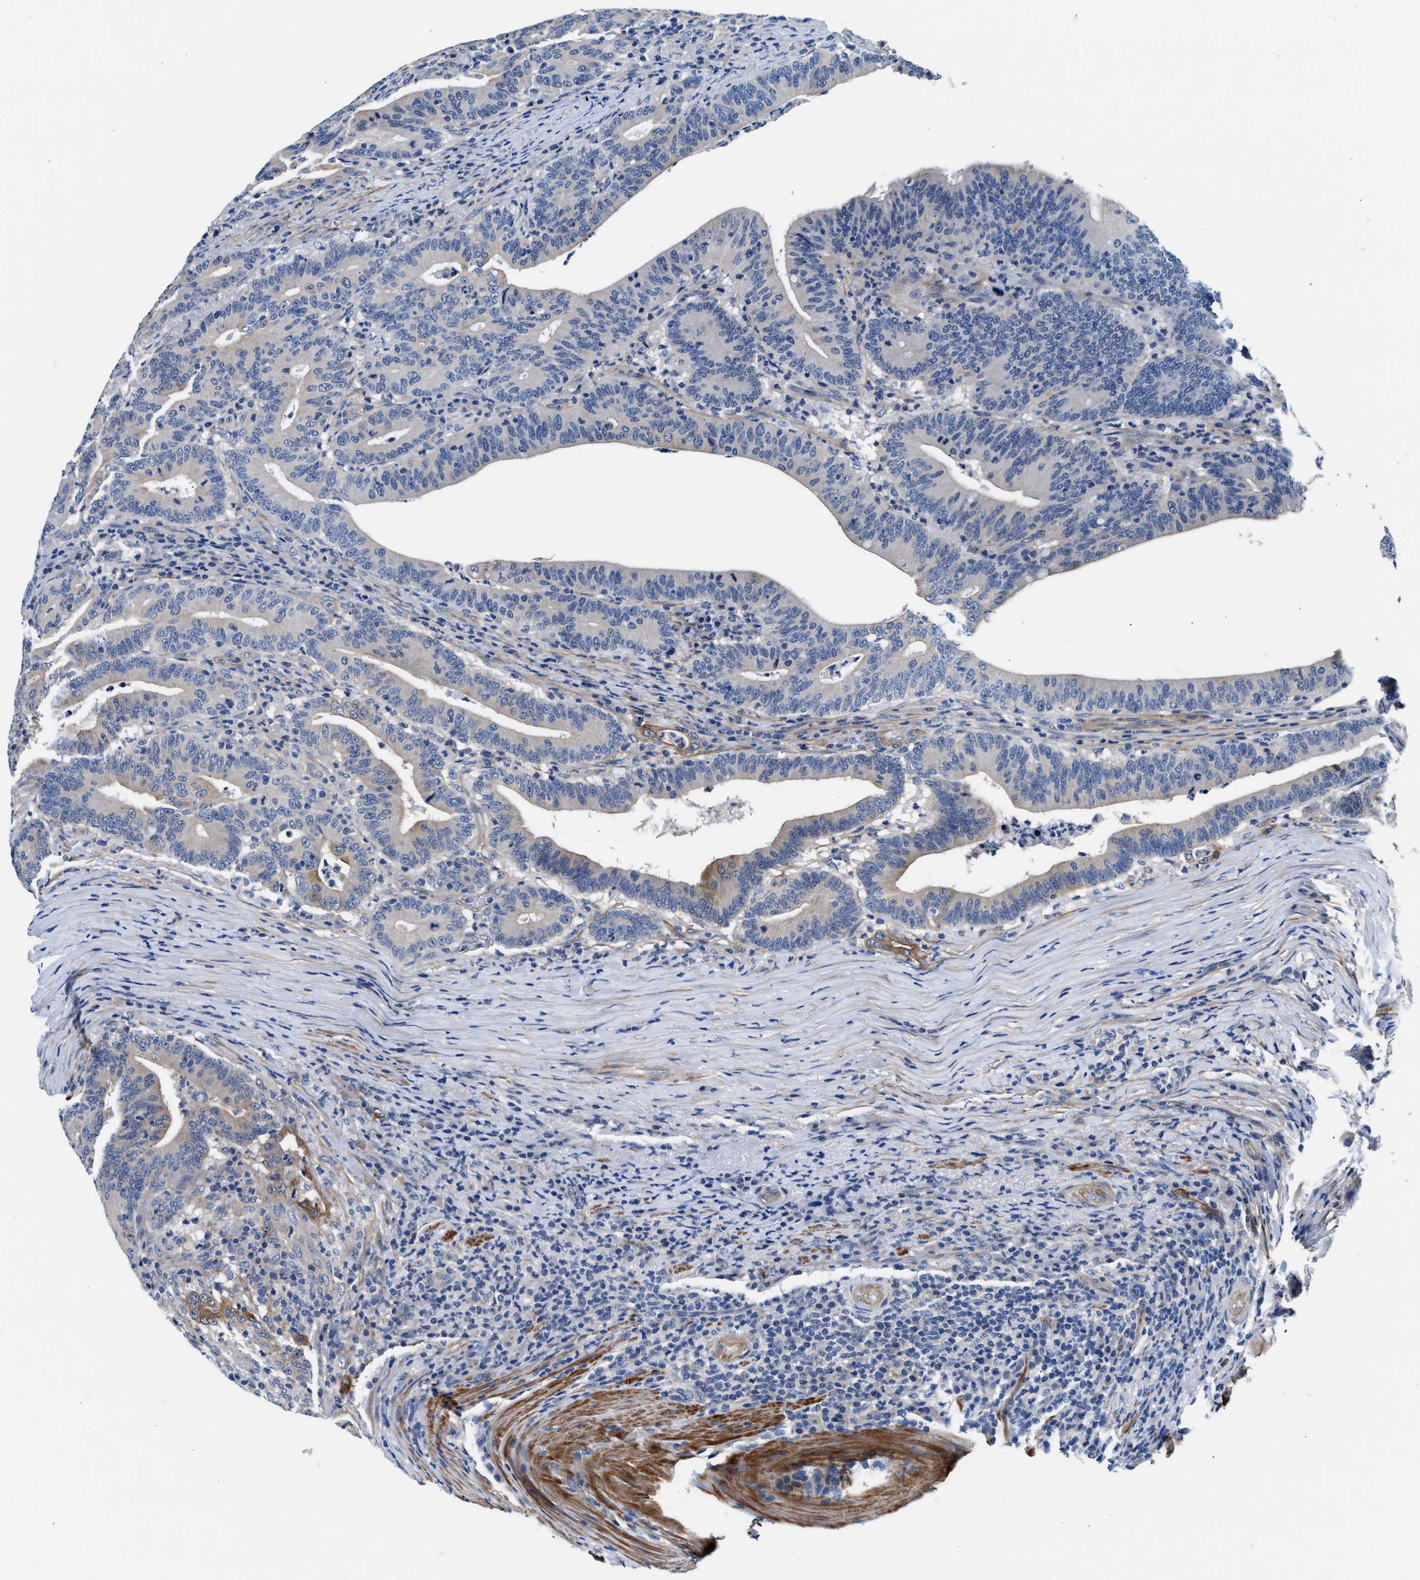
{"staining": {"intensity": "moderate", "quantity": "<25%", "location": "cytoplasmic/membranous"}, "tissue": "colorectal cancer", "cell_type": "Tumor cells", "image_type": "cancer", "snomed": [{"axis": "morphology", "description": "Adenocarcinoma, NOS"}, {"axis": "topography", "description": "Colon"}], "caption": "Immunohistochemical staining of human colorectal cancer (adenocarcinoma) exhibits low levels of moderate cytoplasmic/membranous staining in approximately <25% of tumor cells.", "gene": "PARG", "patient": {"sex": "female", "age": 66}}